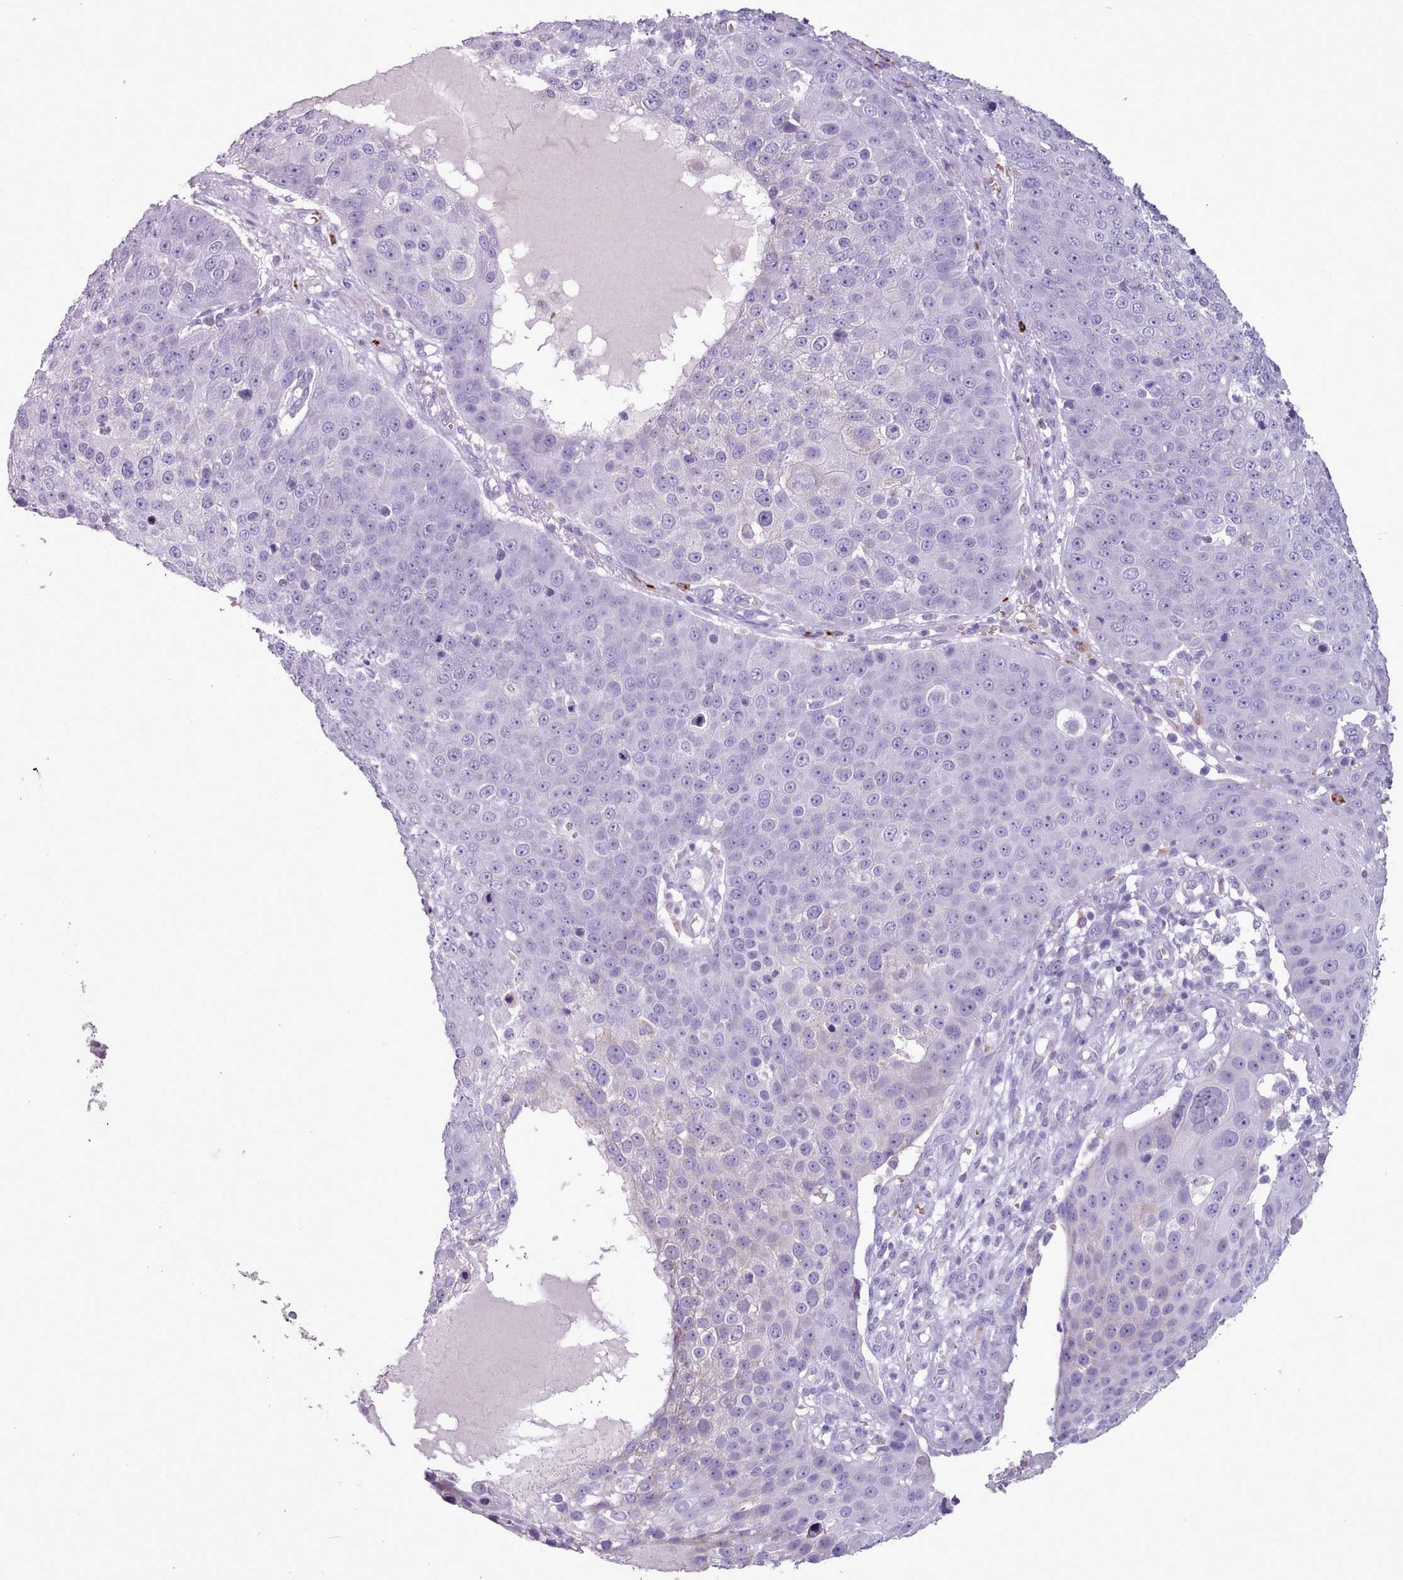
{"staining": {"intensity": "negative", "quantity": "none", "location": "none"}, "tissue": "skin cancer", "cell_type": "Tumor cells", "image_type": "cancer", "snomed": [{"axis": "morphology", "description": "Squamous cell carcinoma, NOS"}, {"axis": "topography", "description": "Skin"}], "caption": "Tumor cells are negative for brown protein staining in skin cancer. Nuclei are stained in blue.", "gene": "AK4", "patient": {"sex": "male", "age": 71}}